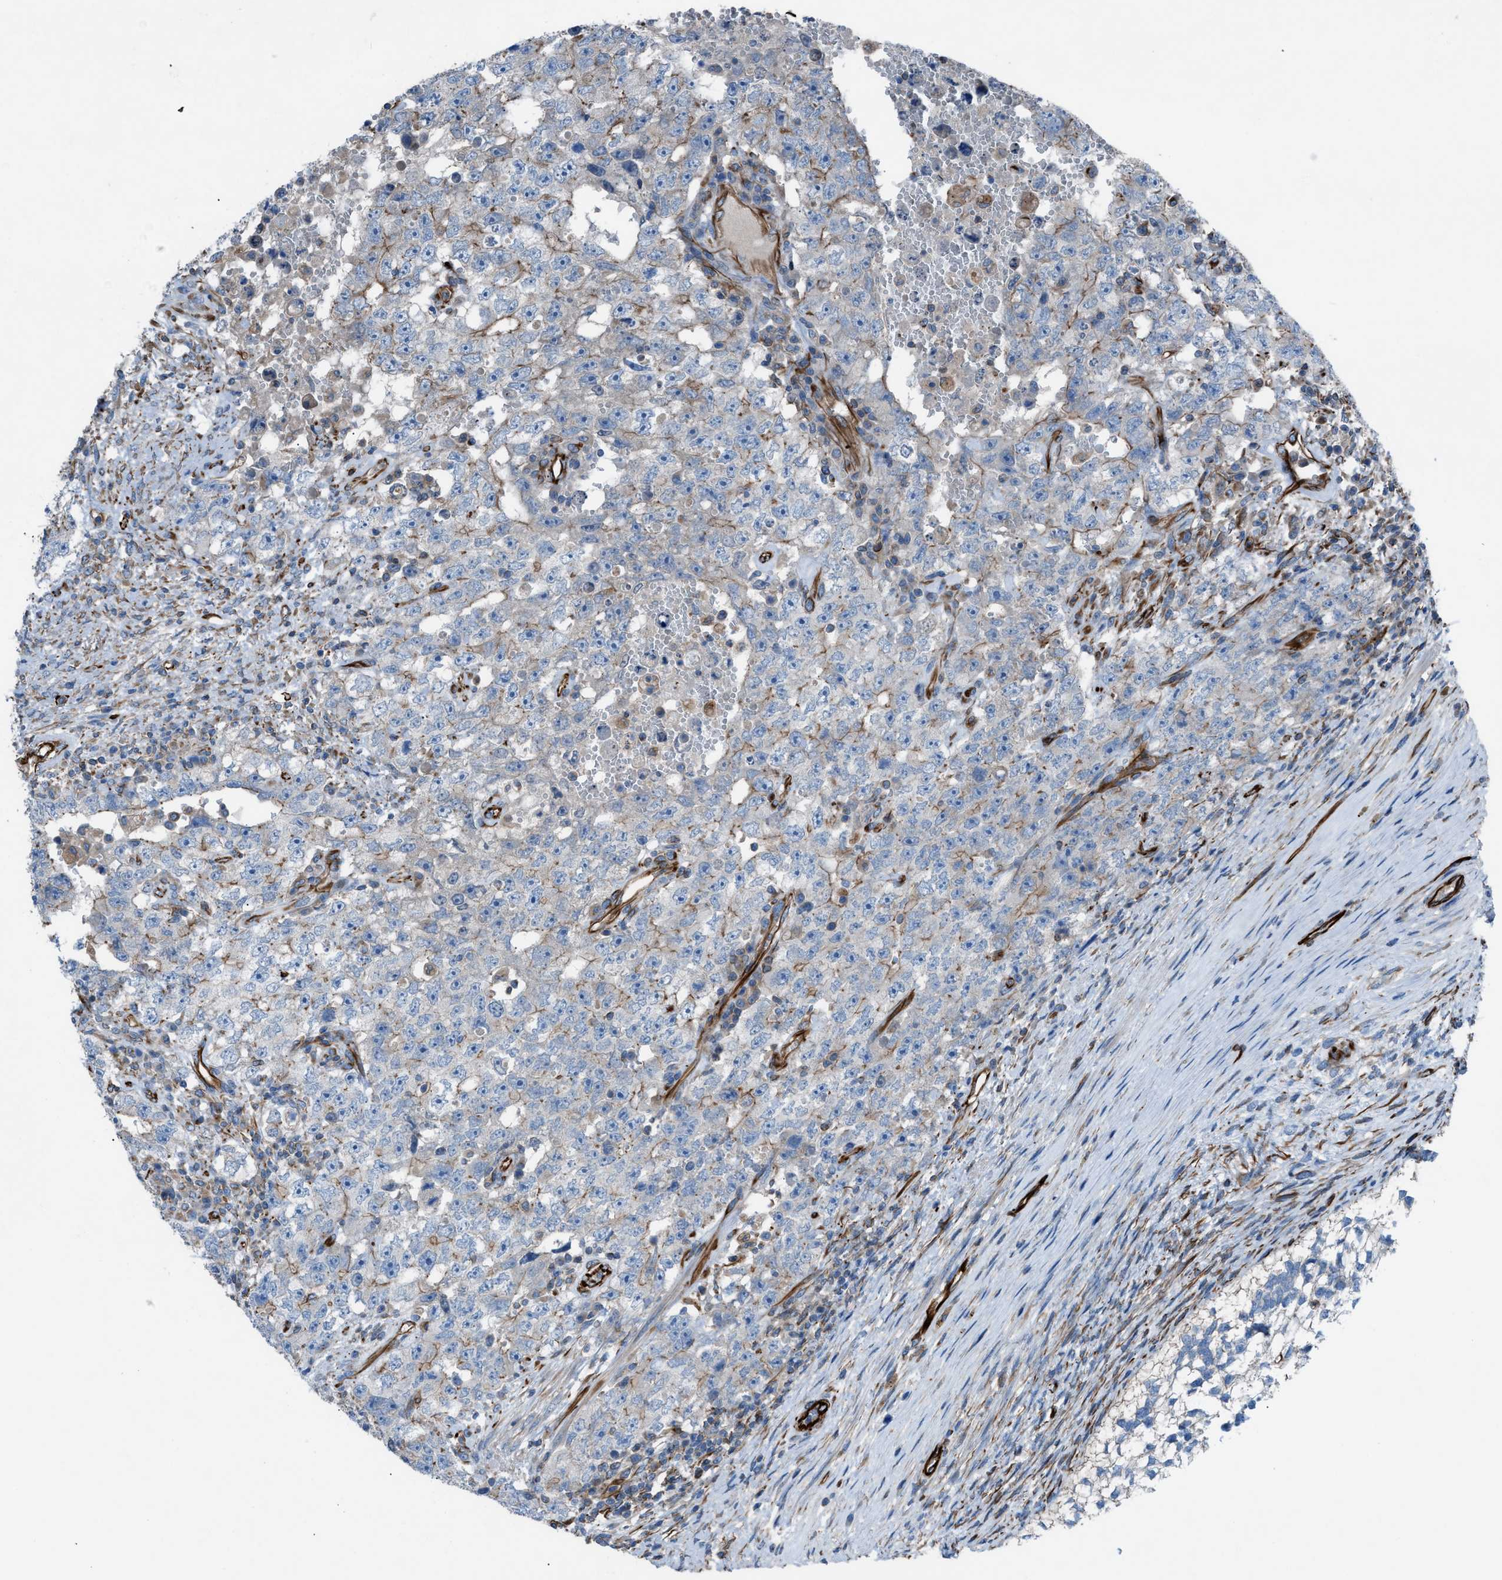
{"staining": {"intensity": "negative", "quantity": "none", "location": "none"}, "tissue": "testis cancer", "cell_type": "Tumor cells", "image_type": "cancer", "snomed": [{"axis": "morphology", "description": "Carcinoma, Embryonal, NOS"}, {"axis": "topography", "description": "Testis"}], "caption": "There is no significant expression in tumor cells of testis cancer.", "gene": "CABP7", "patient": {"sex": "male", "age": 26}}